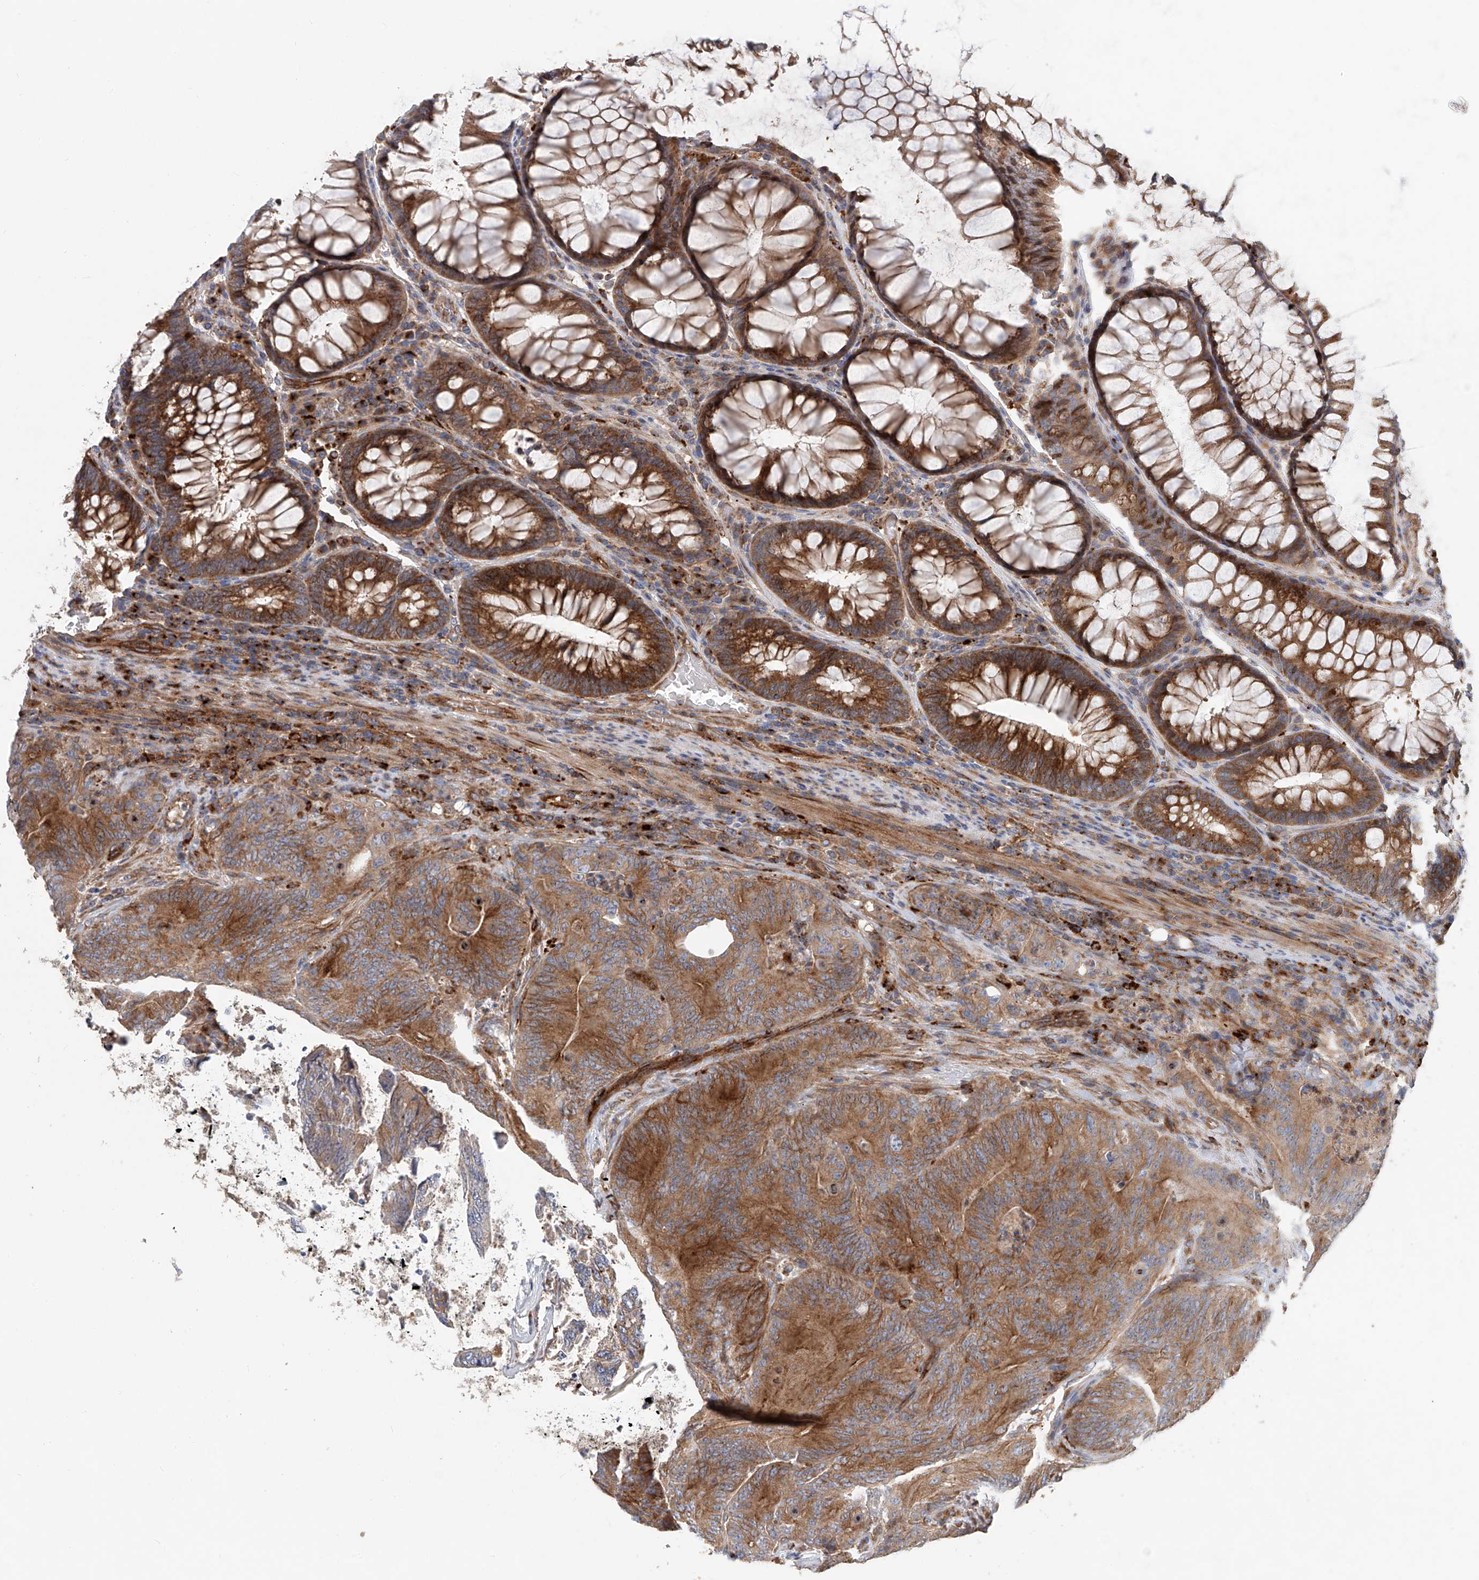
{"staining": {"intensity": "strong", "quantity": ">75%", "location": "cytoplasmic/membranous"}, "tissue": "colorectal cancer", "cell_type": "Tumor cells", "image_type": "cancer", "snomed": [{"axis": "morphology", "description": "Normal tissue, NOS"}, {"axis": "topography", "description": "Colon"}], "caption": "This histopathology image displays colorectal cancer stained with IHC to label a protein in brown. The cytoplasmic/membranous of tumor cells show strong positivity for the protein. Nuclei are counter-stained blue.", "gene": "HGSNAT", "patient": {"sex": "female", "age": 82}}